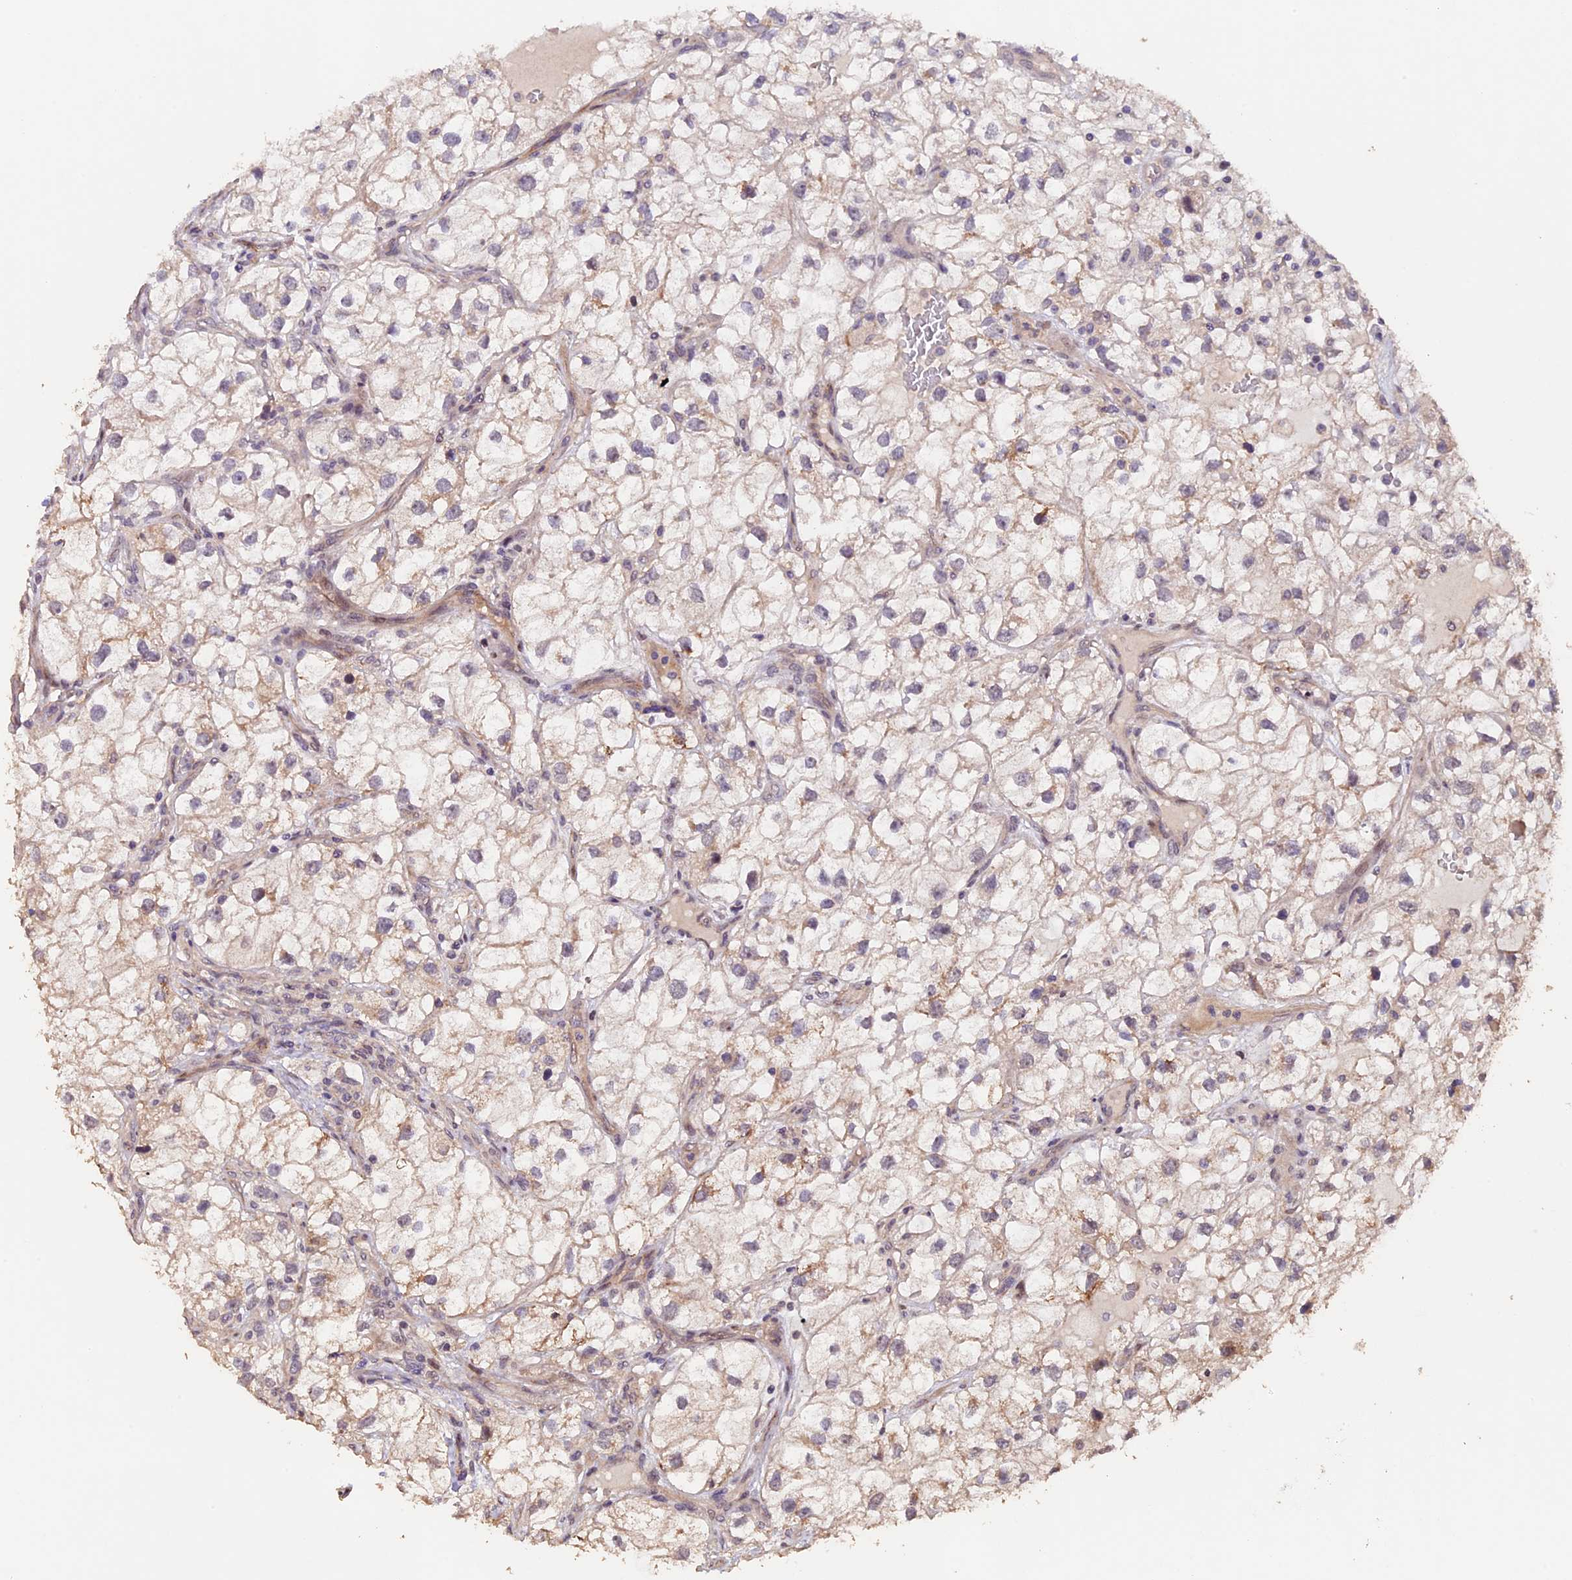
{"staining": {"intensity": "weak", "quantity": "<25%", "location": "cytoplasmic/membranous"}, "tissue": "renal cancer", "cell_type": "Tumor cells", "image_type": "cancer", "snomed": [{"axis": "morphology", "description": "Adenocarcinoma, NOS"}, {"axis": "topography", "description": "Kidney"}], "caption": "IHC of renal cancer reveals no staining in tumor cells.", "gene": "GNB5", "patient": {"sex": "male", "age": 59}}